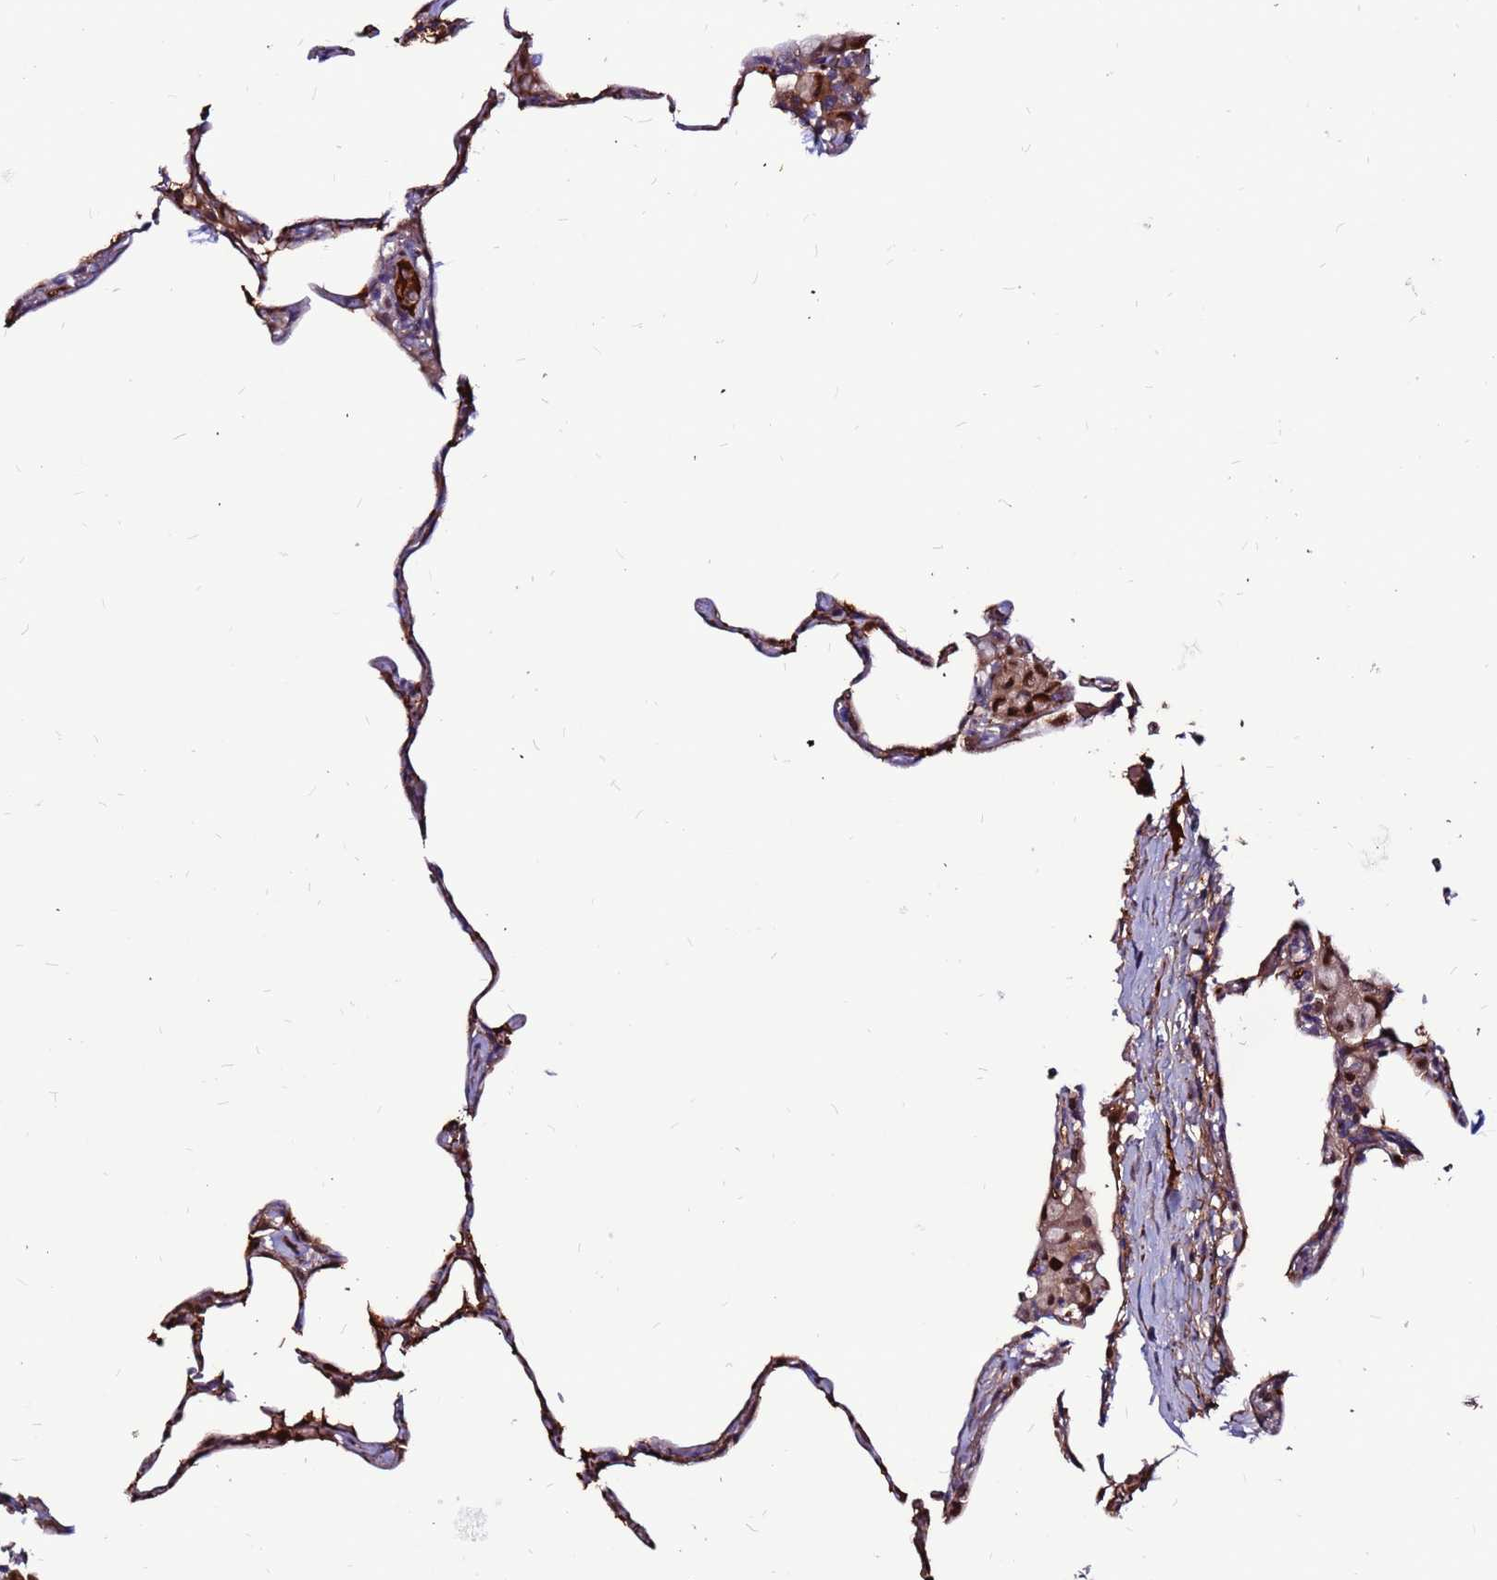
{"staining": {"intensity": "moderate", "quantity": "25%-75%", "location": "cytoplasmic/membranous"}, "tissue": "lung", "cell_type": "Alveolar cells", "image_type": "normal", "snomed": [{"axis": "morphology", "description": "Normal tissue, NOS"}, {"axis": "topography", "description": "Lung"}], "caption": "Alveolar cells reveal medium levels of moderate cytoplasmic/membranous staining in about 25%-75% of cells in normal human lung. (brown staining indicates protein expression, while blue staining denotes nuclei).", "gene": "CCDC71", "patient": {"sex": "female", "age": 57}}